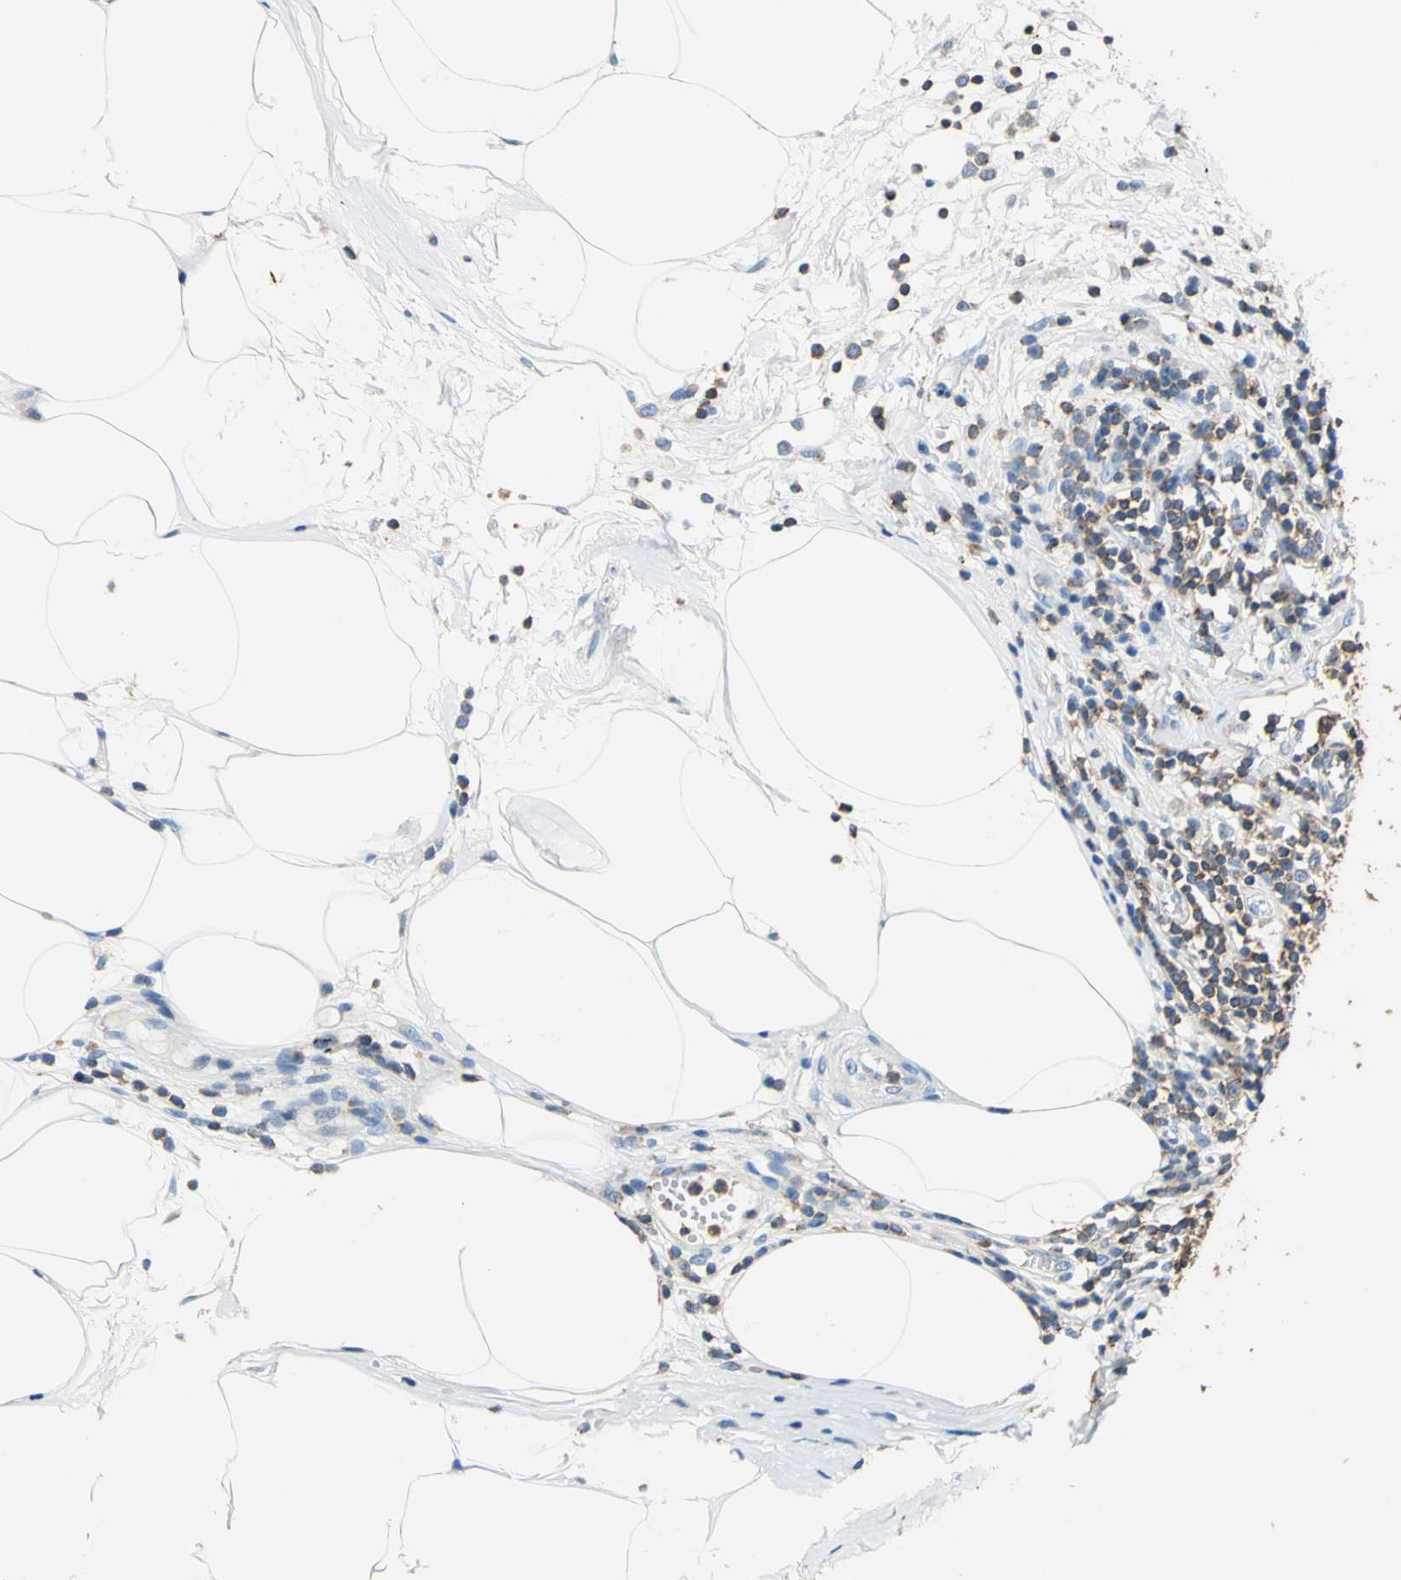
{"staining": {"intensity": "moderate", "quantity": ">75%", "location": "cytoplasmic/membranous"}, "tissue": "appendix", "cell_type": "Glandular cells", "image_type": "normal", "snomed": [{"axis": "morphology", "description": "Normal tissue, NOS"}, {"axis": "morphology", "description": "Inflammation, NOS"}, {"axis": "topography", "description": "Appendix"}], "caption": "Moderate cytoplasmic/membranous positivity for a protein is identified in about >75% of glandular cells of benign appendix using immunohistochemistry (IHC).", "gene": "SEPTIN11", "patient": {"sex": "male", "age": 46}}